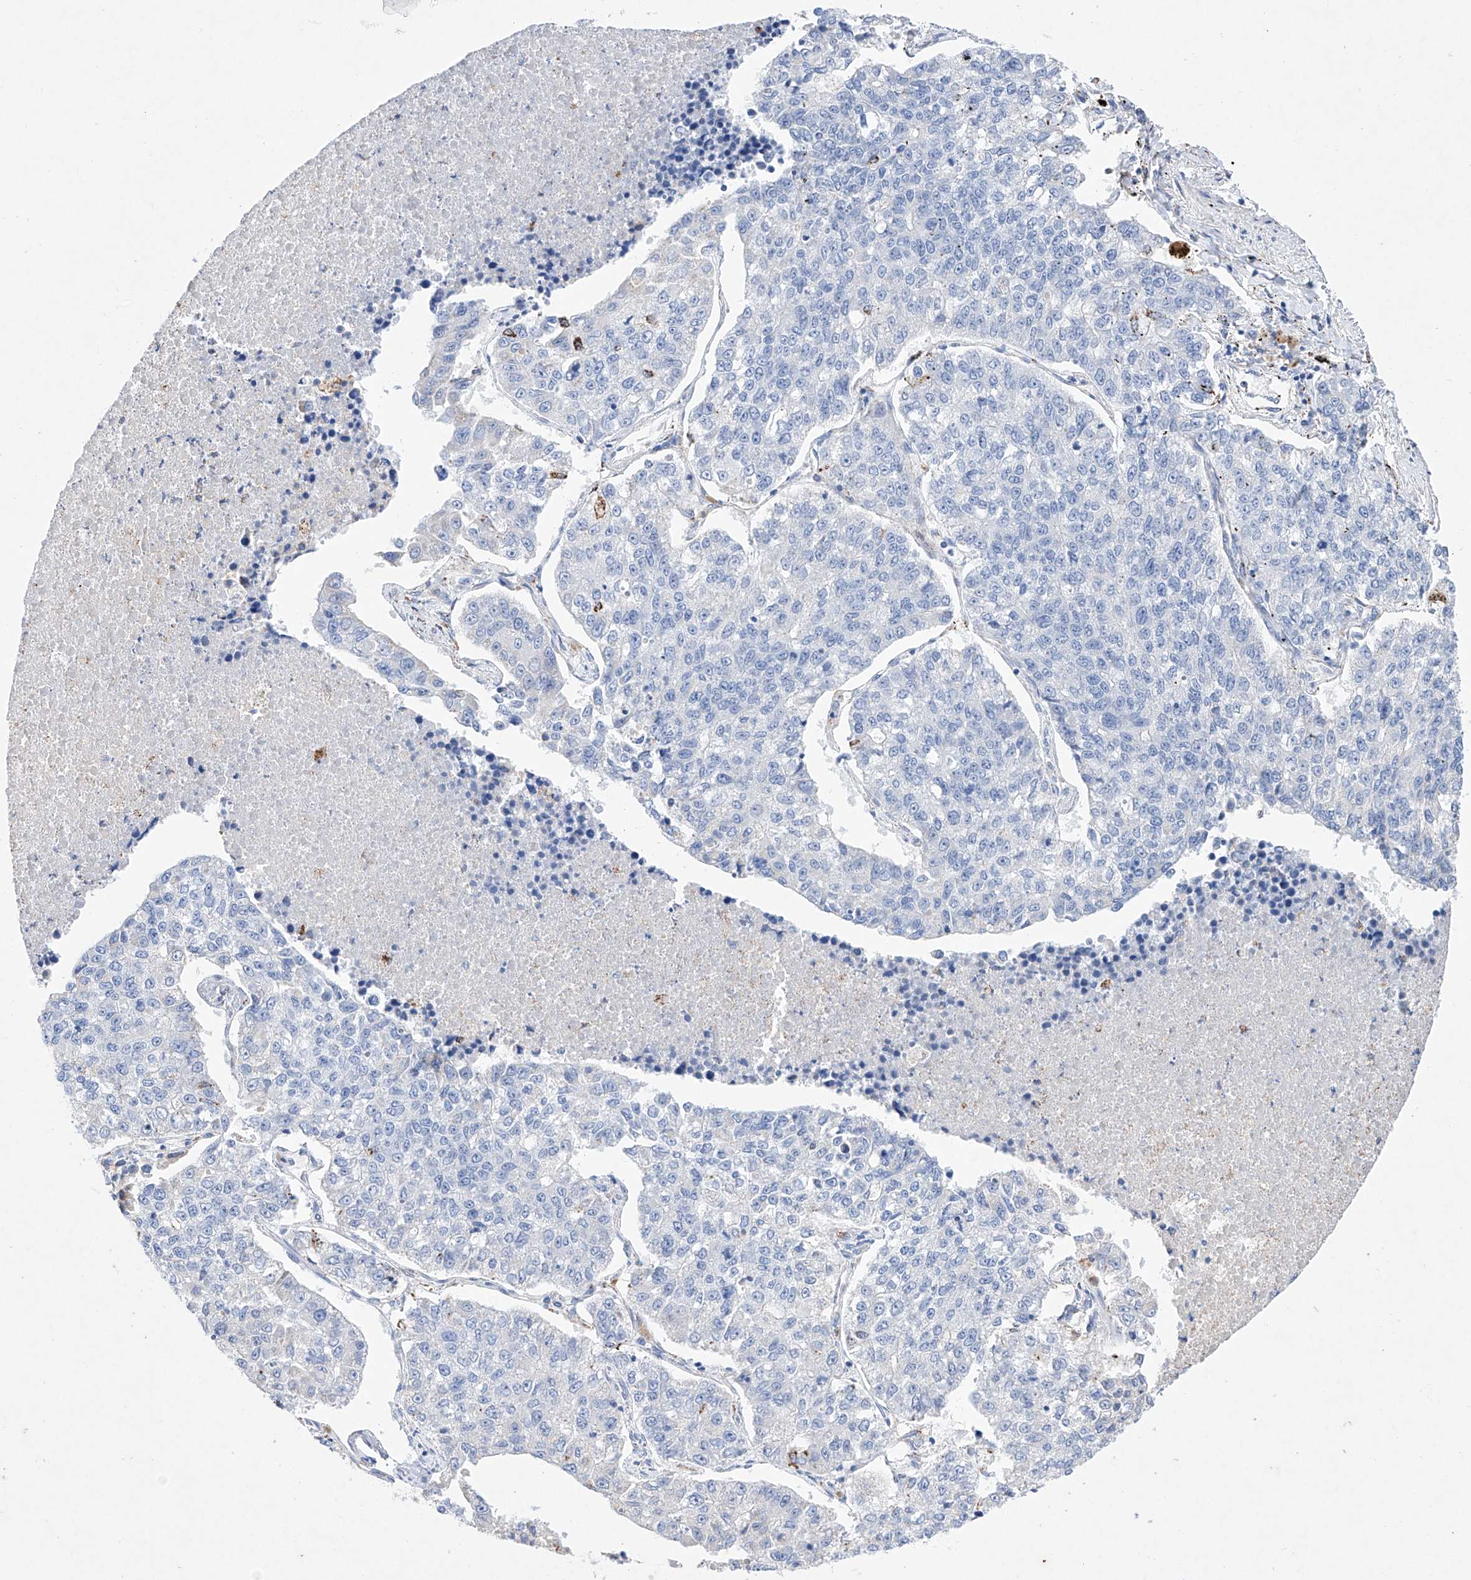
{"staining": {"intensity": "negative", "quantity": "none", "location": "none"}, "tissue": "lung cancer", "cell_type": "Tumor cells", "image_type": "cancer", "snomed": [{"axis": "morphology", "description": "Adenocarcinoma, NOS"}, {"axis": "topography", "description": "Lung"}], "caption": "Immunohistochemistry (IHC) of lung cancer (adenocarcinoma) displays no positivity in tumor cells.", "gene": "NRROS", "patient": {"sex": "male", "age": 49}}